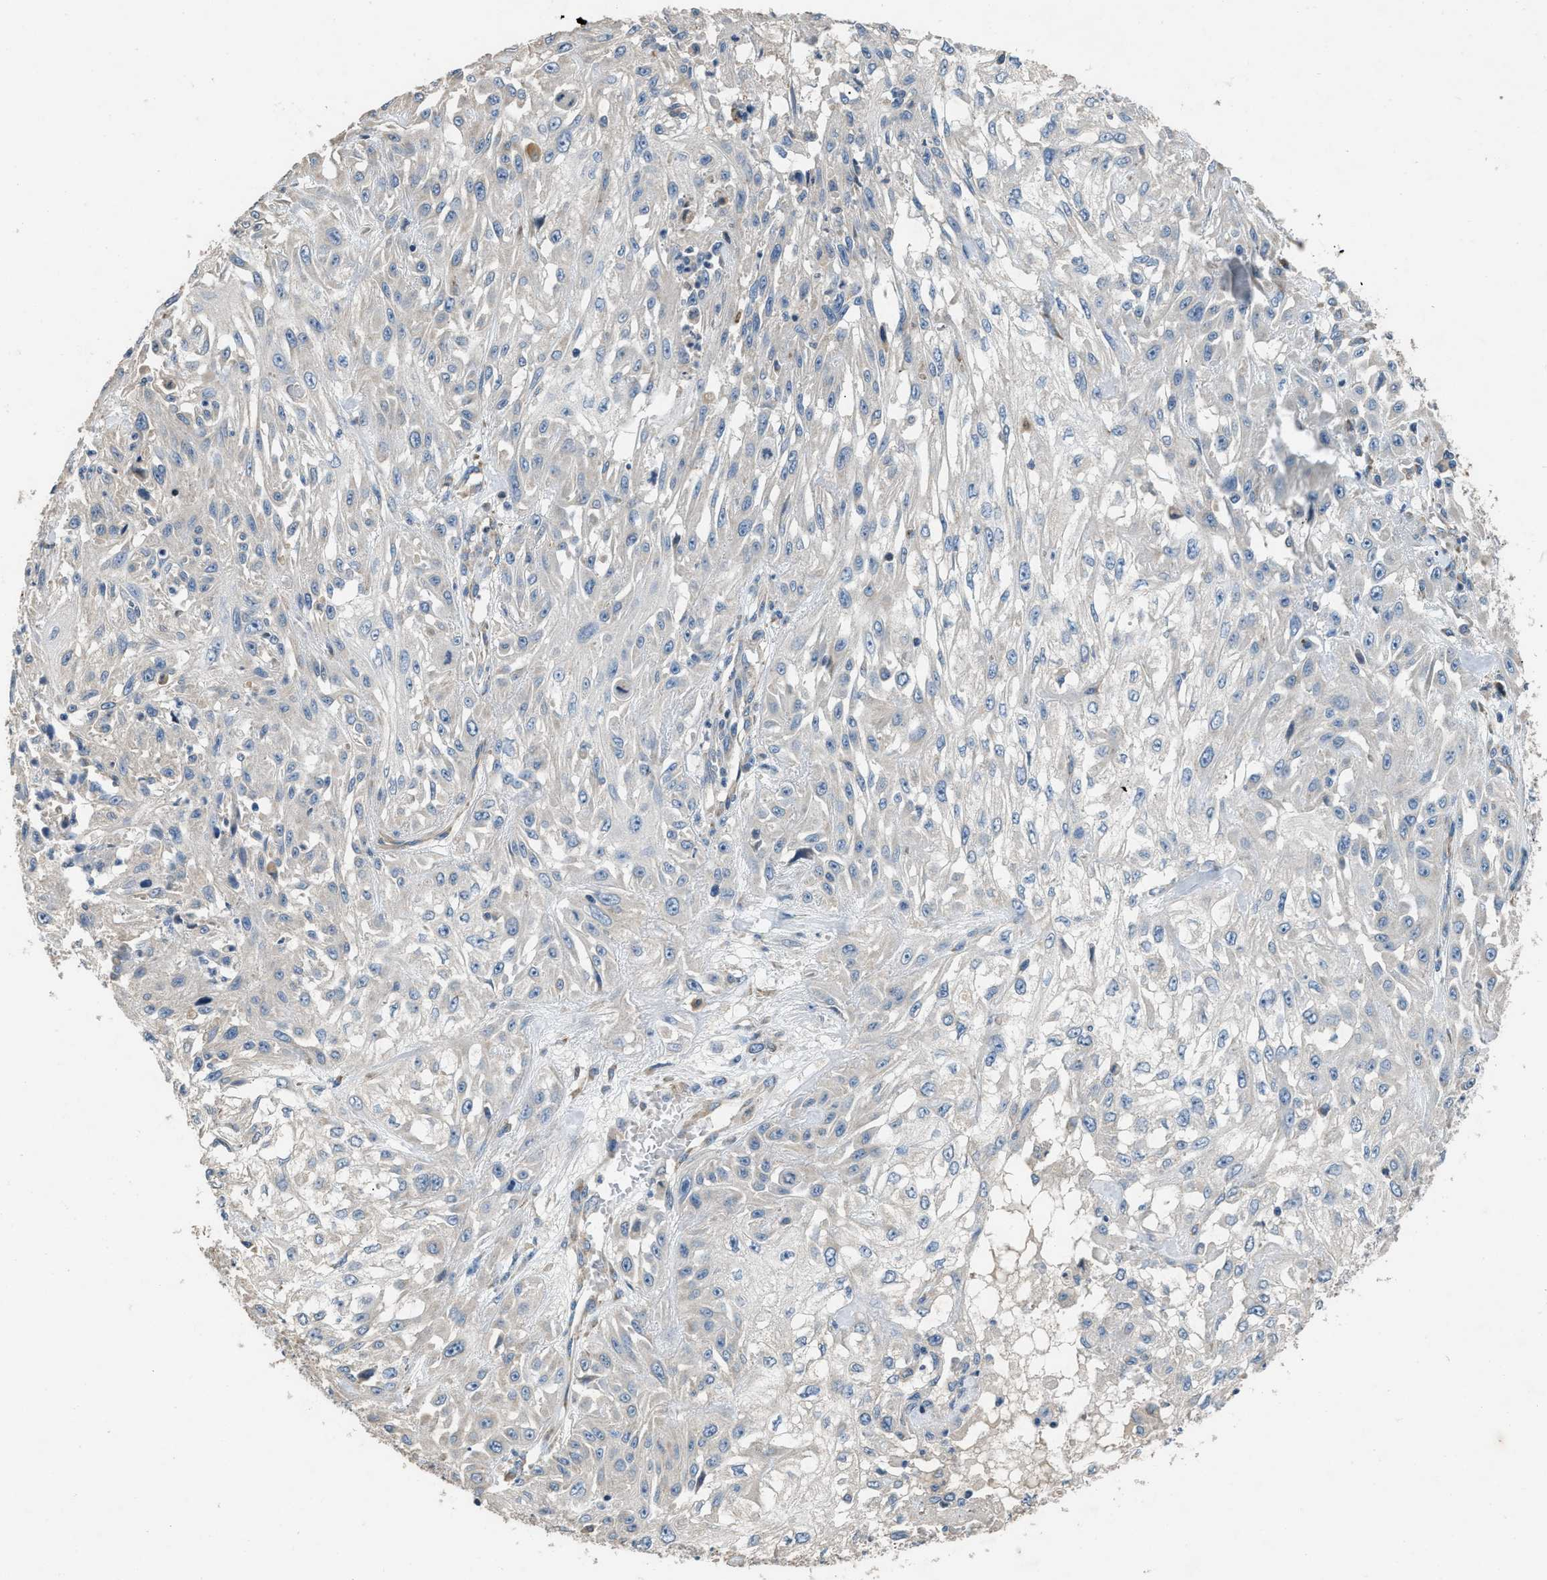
{"staining": {"intensity": "negative", "quantity": "none", "location": "none"}, "tissue": "skin cancer", "cell_type": "Tumor cells", "image_type": "cancer", "snomed": [{"axis": "morphology", "description": "Squamous cell carcinoma, NOS"}, {"axis": "morphology", "description": "Squamous cell carcinoma, metastatic, NOS"}, {"axis": "topography", "description": "Skin"}, {"axis": "topography", "description": "Lymph node"}], "caption": "This photomicrograph is of metastatic squamous cell carcinoma (skin) stained with IHC to label a protein in brown with the nuclei are counter-stained blue. There is no expression in tumor cells. (Brightfield microscopy of DAB IHC at high magnification).", "gene": "TMEM150A", "patient": {"sex": "male", "age": 75}}